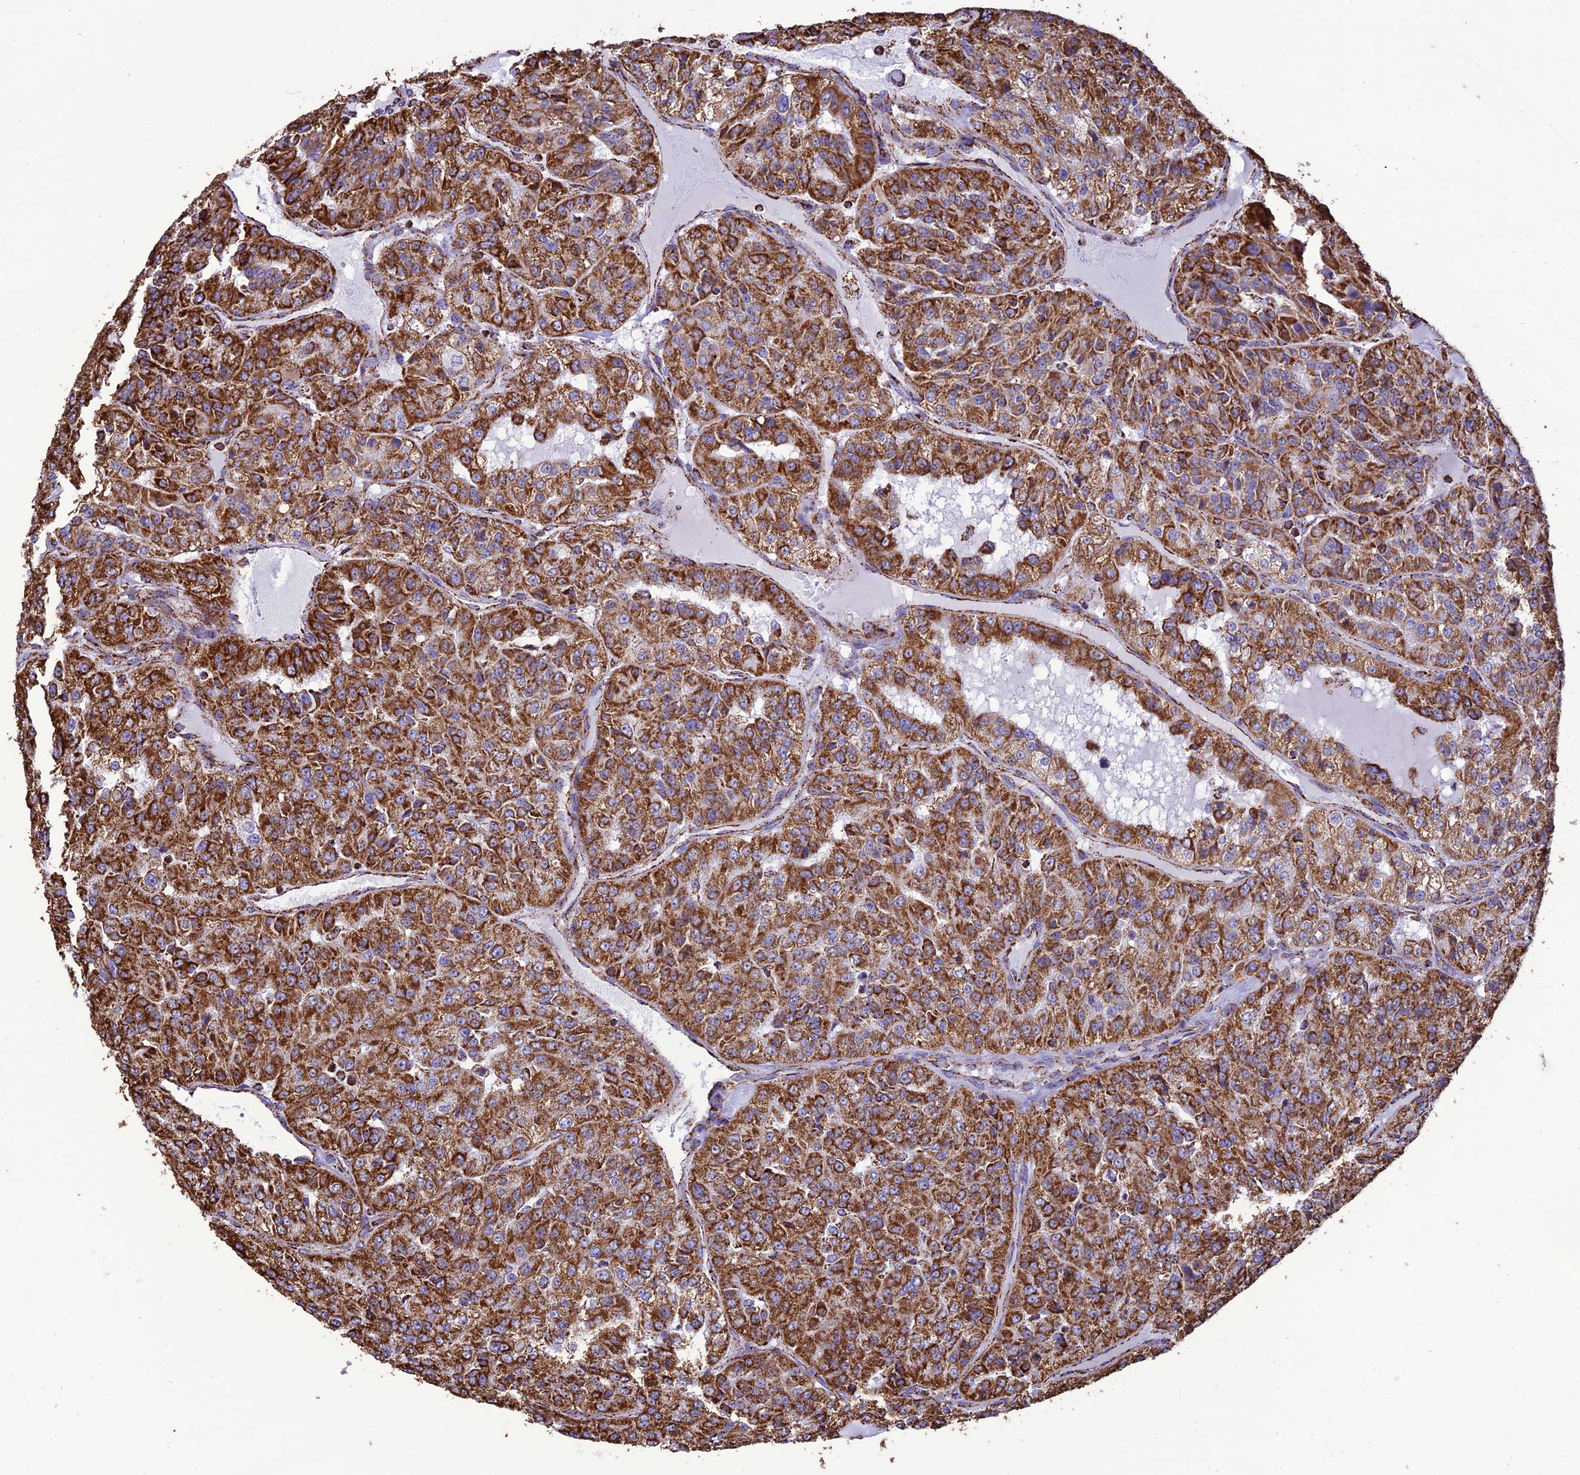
{"staining": {"intensity": "strong", "quantity": ">75%", "location": "cytoplasmic/membranous"}, "tissue": "renal cancer", "cell_type": "Tumor cells", "image_type": "cancer", "snomed": [{"axis": "morphology", "description": "Adenocarcinoma, NOS"}, {"axis": "topography", "description": "Kidney"}], "caption": "Immunohistochemical staining of renal cancer displays high levels of strong cytoplasmic/membranous protein positivity in about >75% of tumor cells.", "gene": "NDUFAF1", "patient": {"sex": "female", "age": 63}}